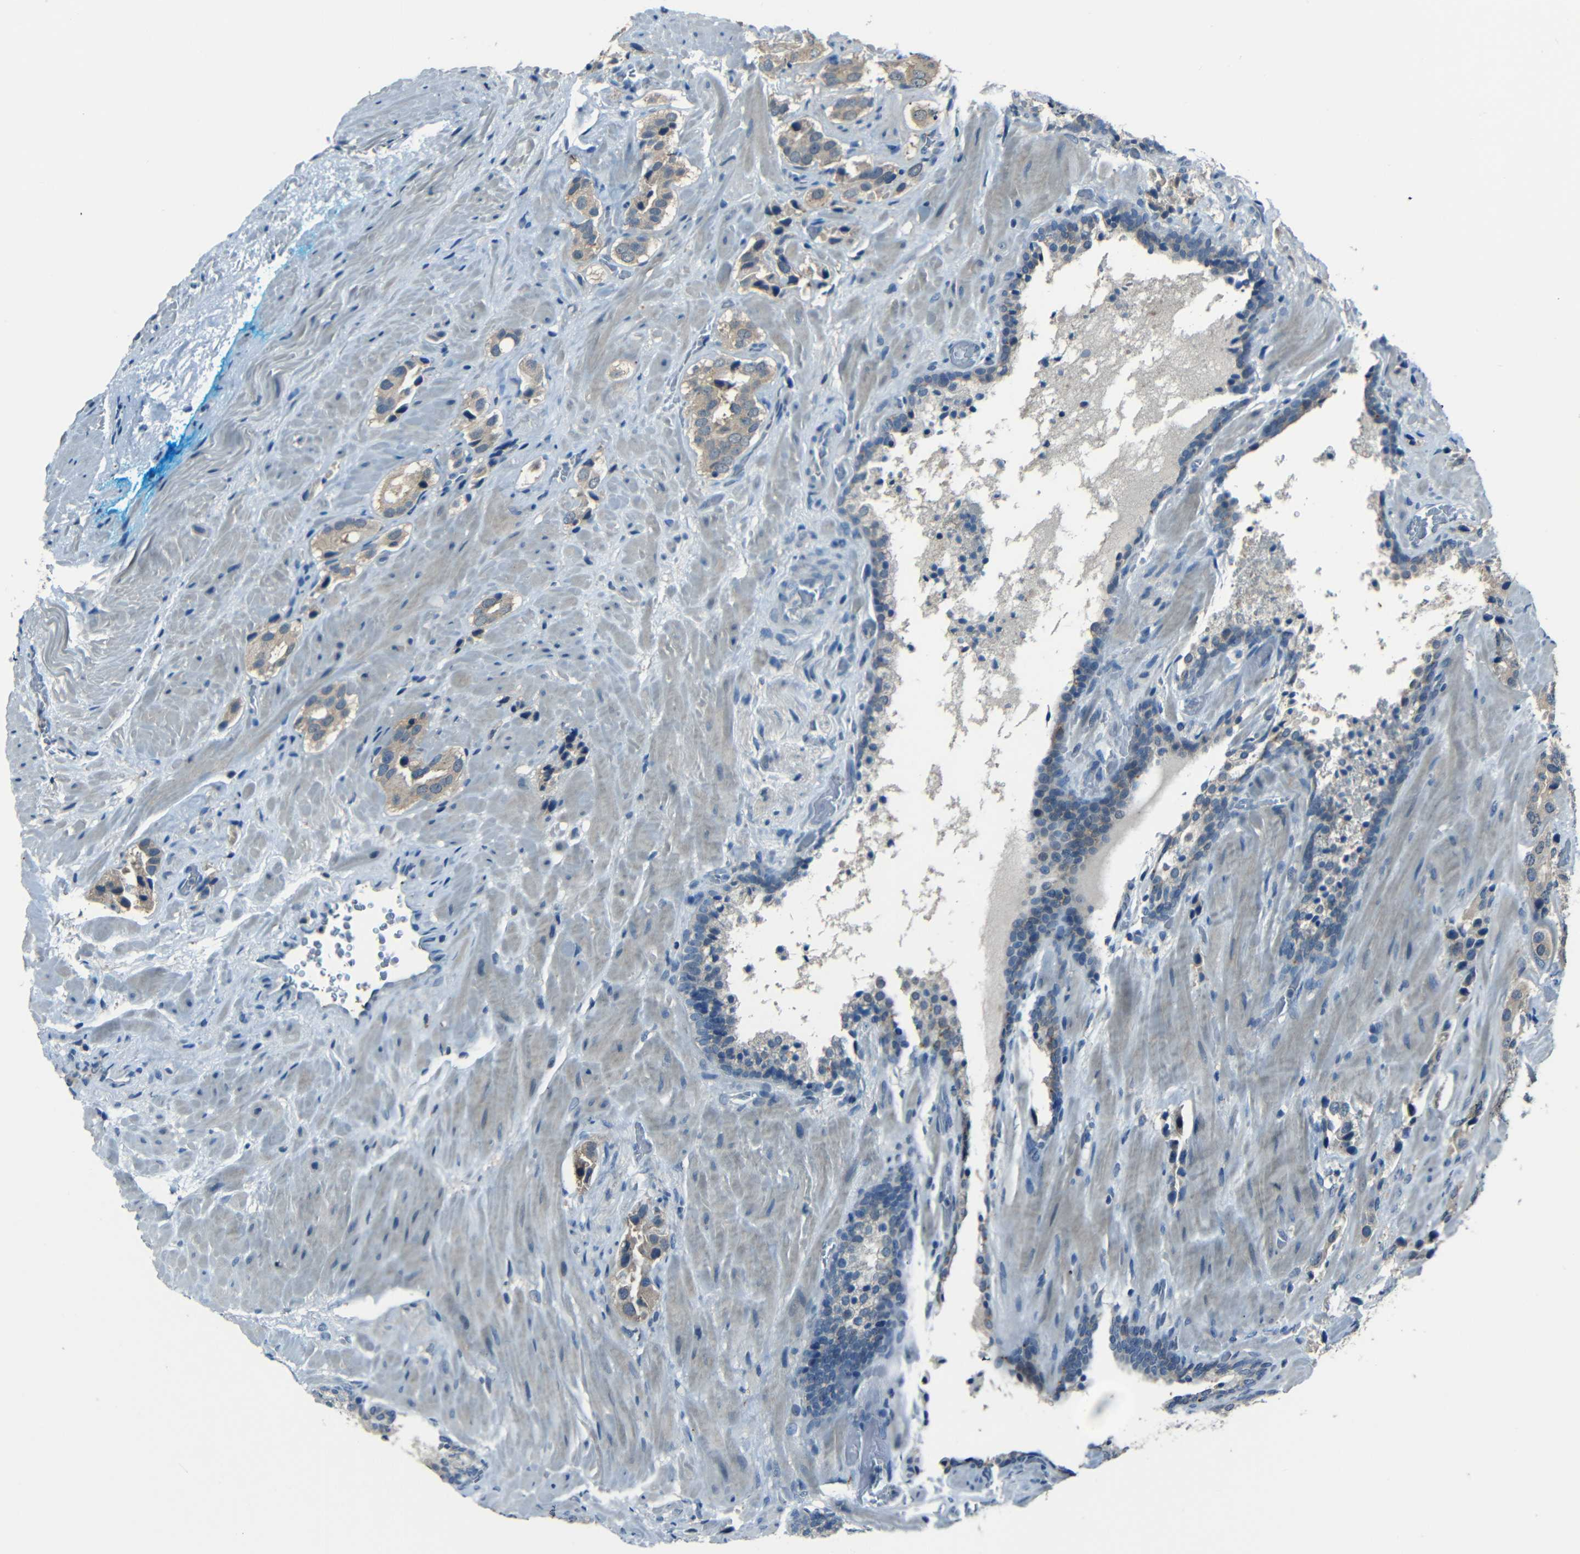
{"staining": {"intensity": "weak", "quantity": ">75%", "location": "cytoplasmic/membranous"}, "tissue": "prostate cancer", "cell_type": "Tumor cells", "image_type": "cancer", "snomed": [{"axis": "morphology", "description": "Adenocarcinoma, High grade"}, {"axis": "topography", "description": "Prostate"}], "caption": "The micrograph reveals a brown stain indicating the presence of a protein in the cytoplasmic/membranous of tumor cells in prostate high-grade adenocarcinoma. (Brightfield microscopy of DAB IHC at high magnification).", "gene": "SLA", "patient": {"sex": "male", "age": 64}}